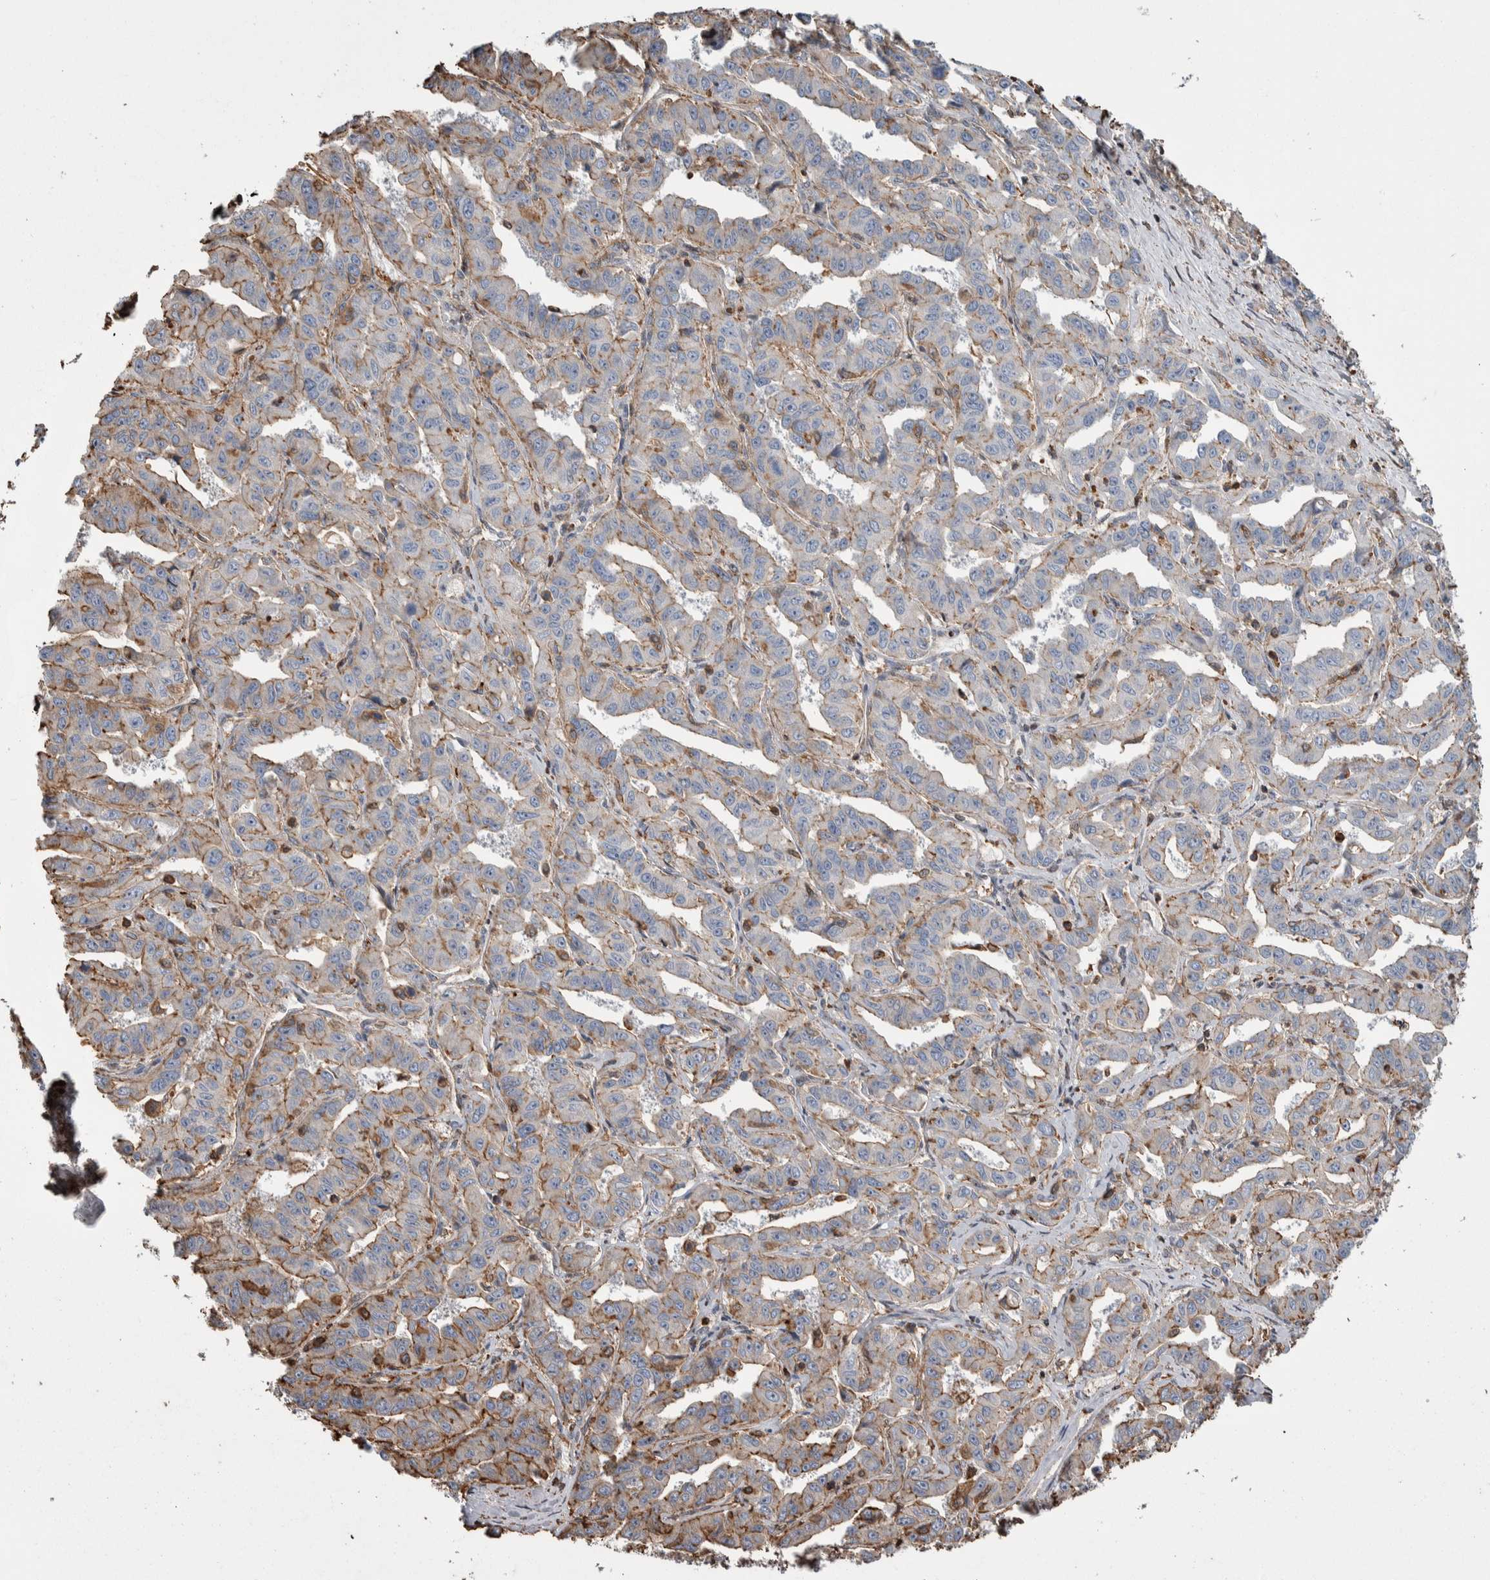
{"staining": {"intensity": "weak", "quantity": "25%-75%", "location": "cytoplasmic/membranous"}, "tissue": "liver cancer", "cell_type": "Tumor cells", "image_type": "cancer", "snomed": [{"axis": "morphology", "description": "Cholangiocarcinoma"}, {"axis": "topography", "description": "Liver"}], "caption": "An immunohistochemistry photomicrograph of neoplastic tissue is shown. Protein staining in brown labels weak cytoplasmic/membranous positivity in liver cancer within tumor cells.", "gene": "ENPP2", "patient": {"sex": "male", "age": 59}}